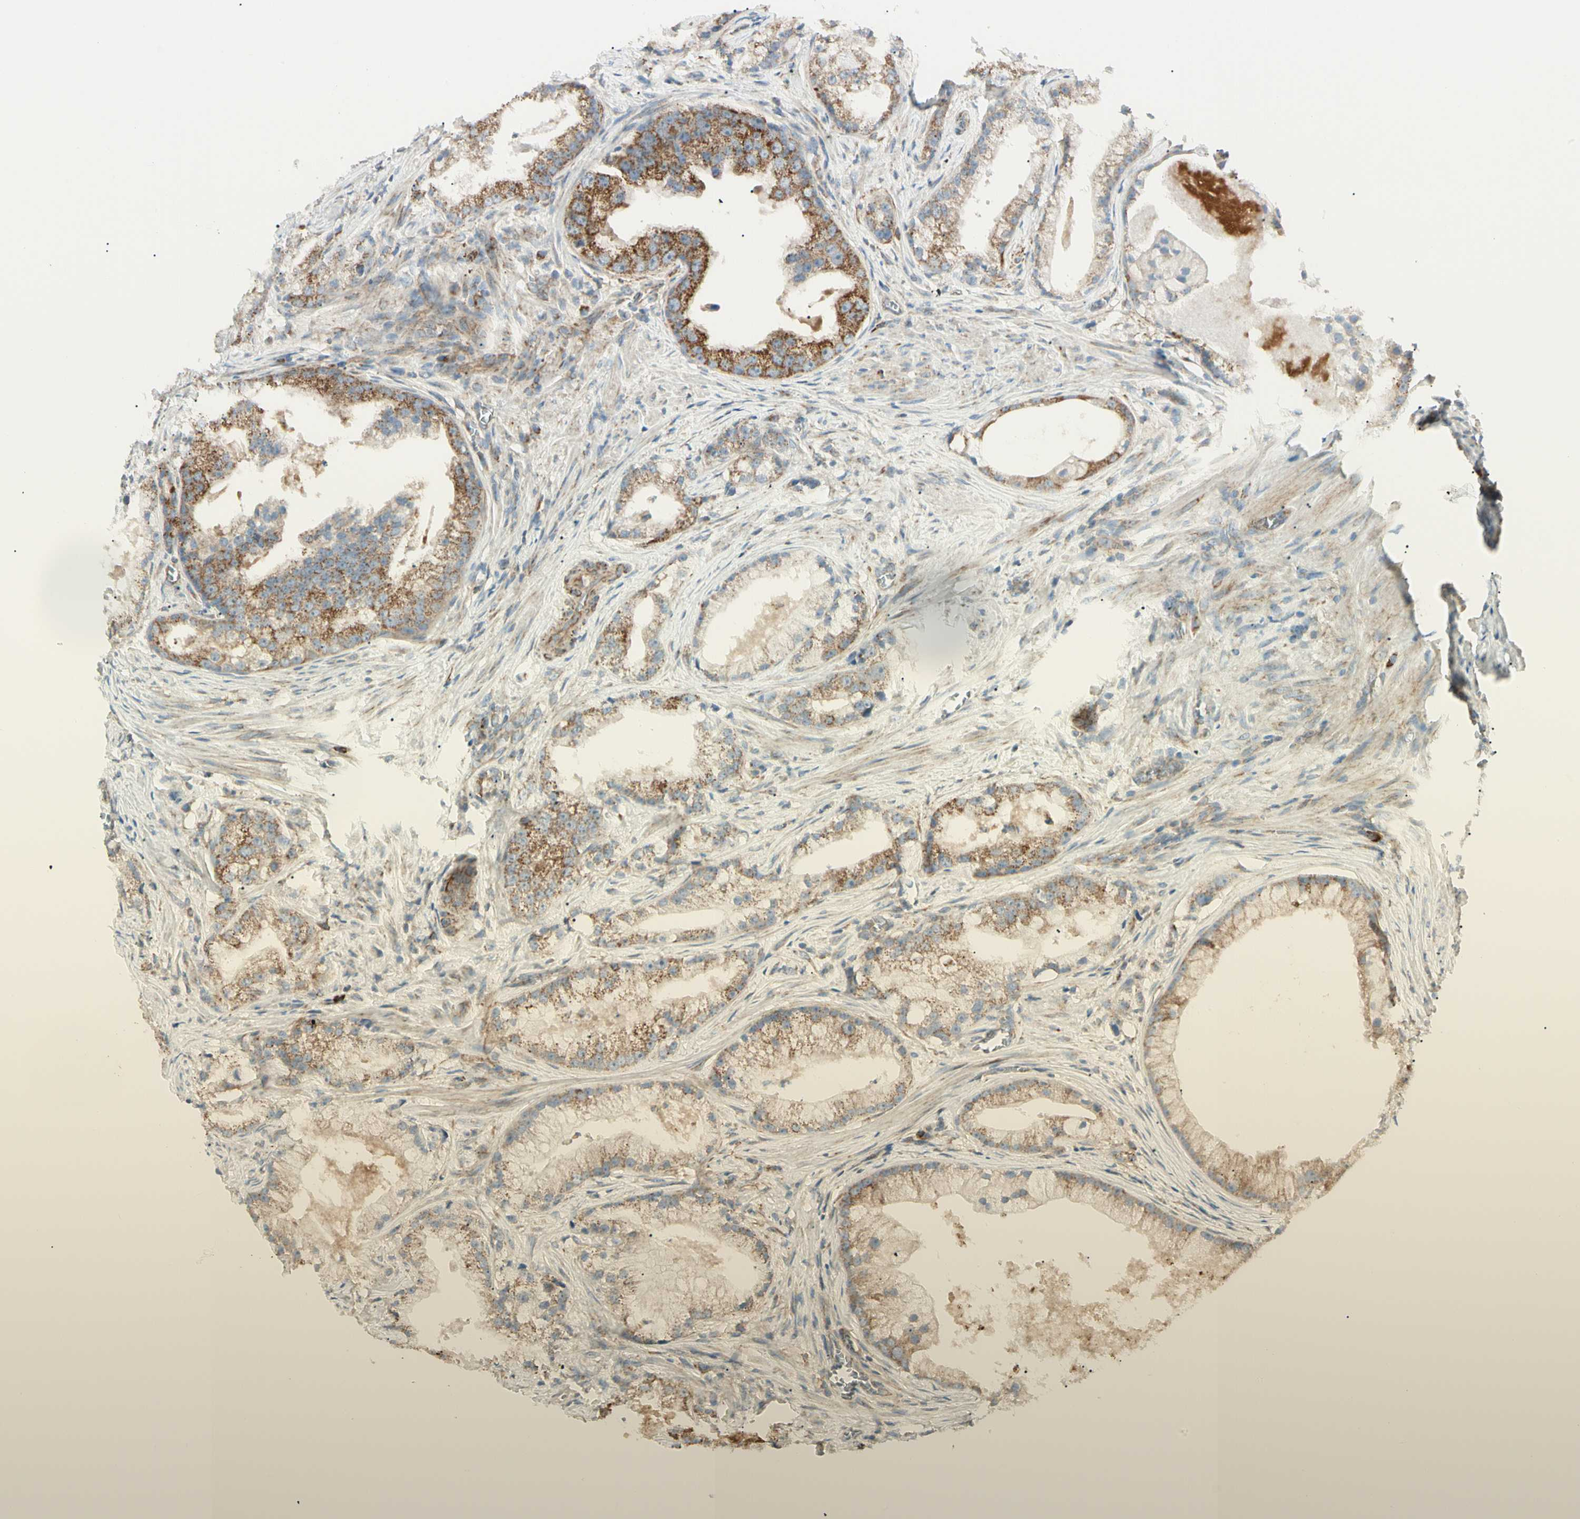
{"staining": {"intensity": "moderate", "quantity": ">75%", "location": "cytoplasmic/membranous"}, "tissue": "prostate cancer", "cell_type": "Tumor cells", "image_type": "cancer", "snomed": [{"axis": "morphology", "description": "Adenocarcinoma, Low grade"}, {"axis": "topography", "description": "Prostate"}], "caption": "The histopathology image displays a brown stain indicating the presence of a protein in the cytoplasmic/membranous of tumor cells in low-grade adenocarcinoma (prostate). The staining is performed using DAB (3,3'-diaminobenzidine) brown chromogen to label protein expression. The nuclei are counter-stained blue using hematoxylin.", "gene": "TBC1D10A", "patient": {"sex": "male", "age": 59}}